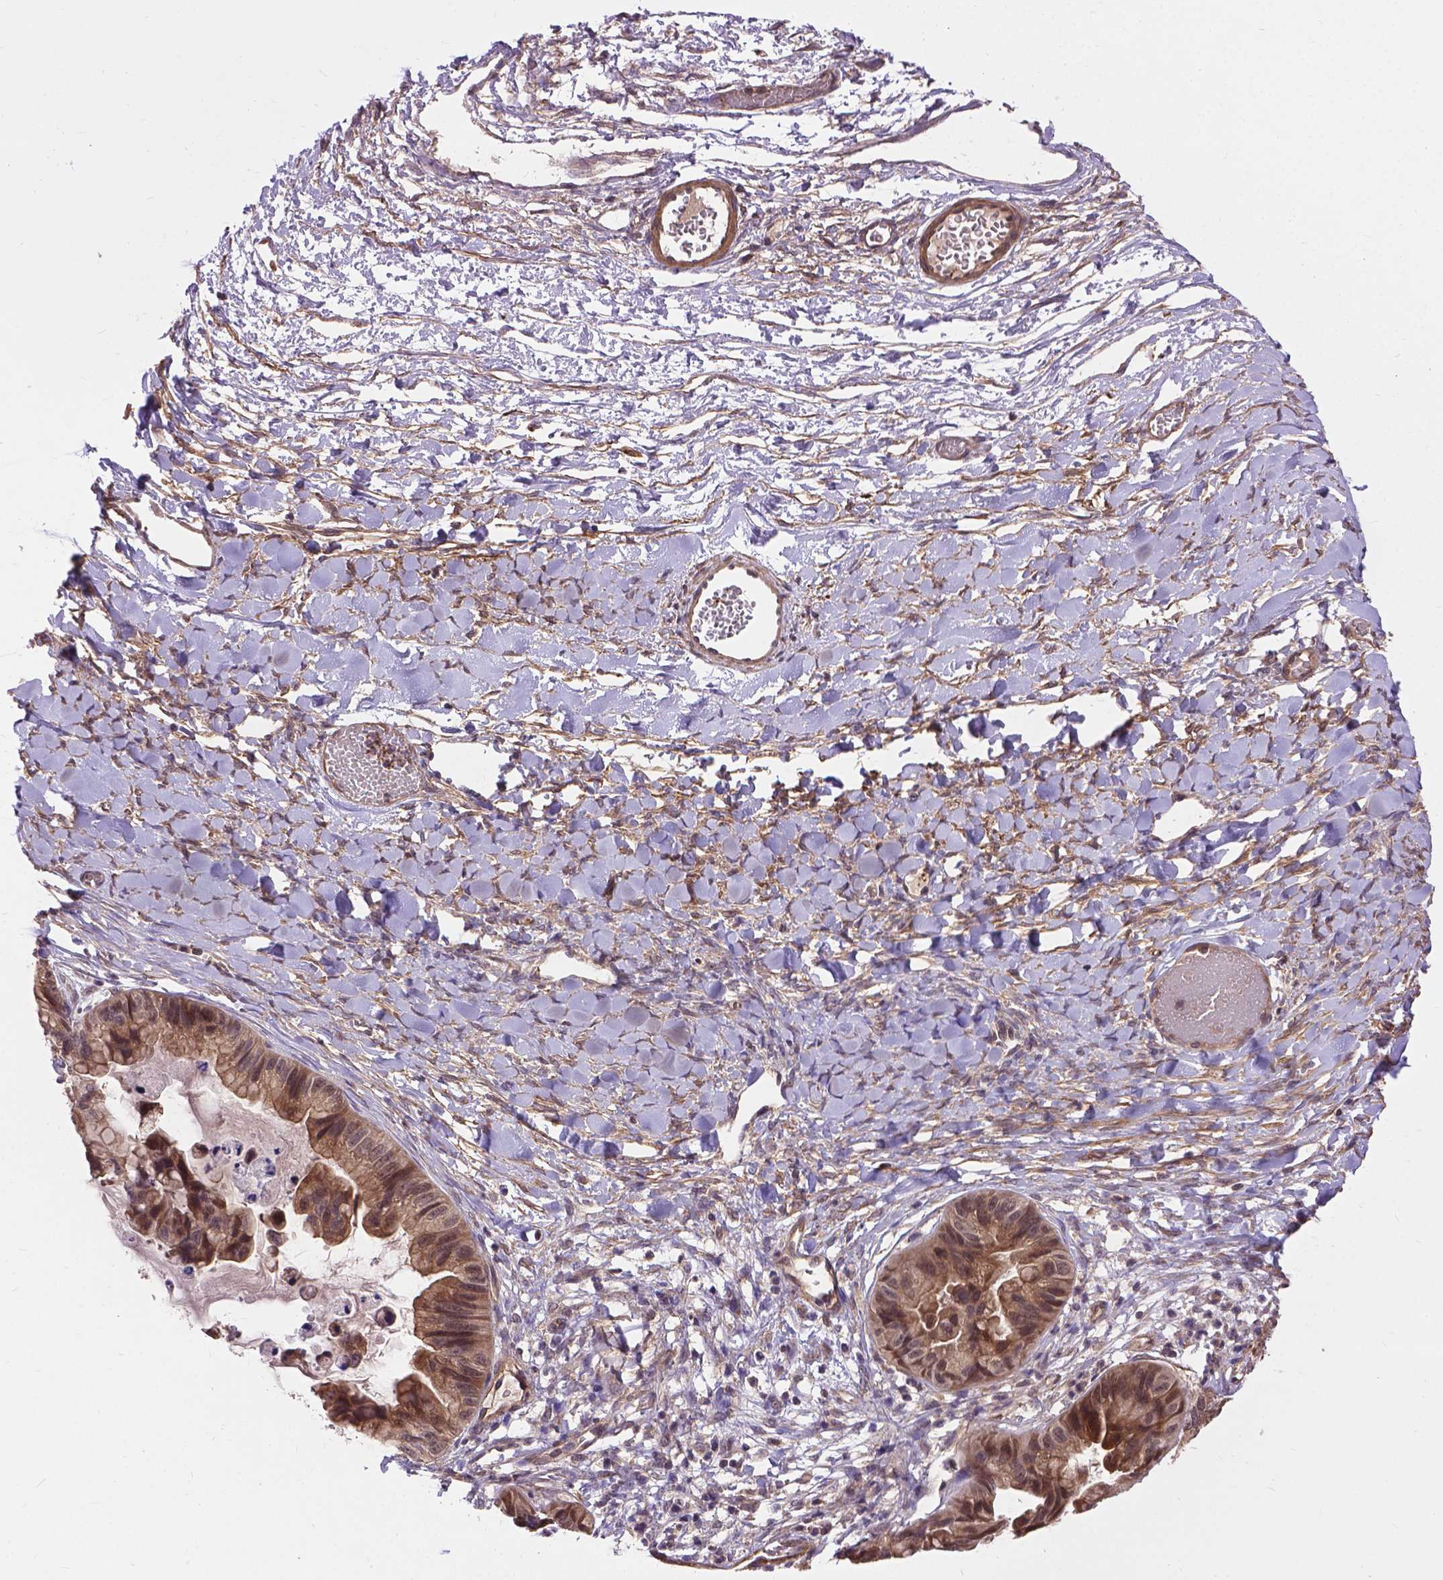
{"staining": {"intensity": "moderate", "quantity": ">75%", "location": "cytoplasmic/membranous"}, "tissue": "ovarian cancer", "cell_type": "Tumor cells", "image_type": "cancer", "snomed": [{"axis": "morphology", "description": "Cystadenocarcinoma, mucinous, NOS"}, {"axis": "topography", "description": "Ovary"}], "caption": "Tumor cells exhibit medium levels of moderate cytoplasmic/membranous positivity in approximately >75% of cells in human mucinous cystadenocarcinoma (ovarian).", "gene": "ZNF616", "patient": {"sex": "female", "age": 76}}